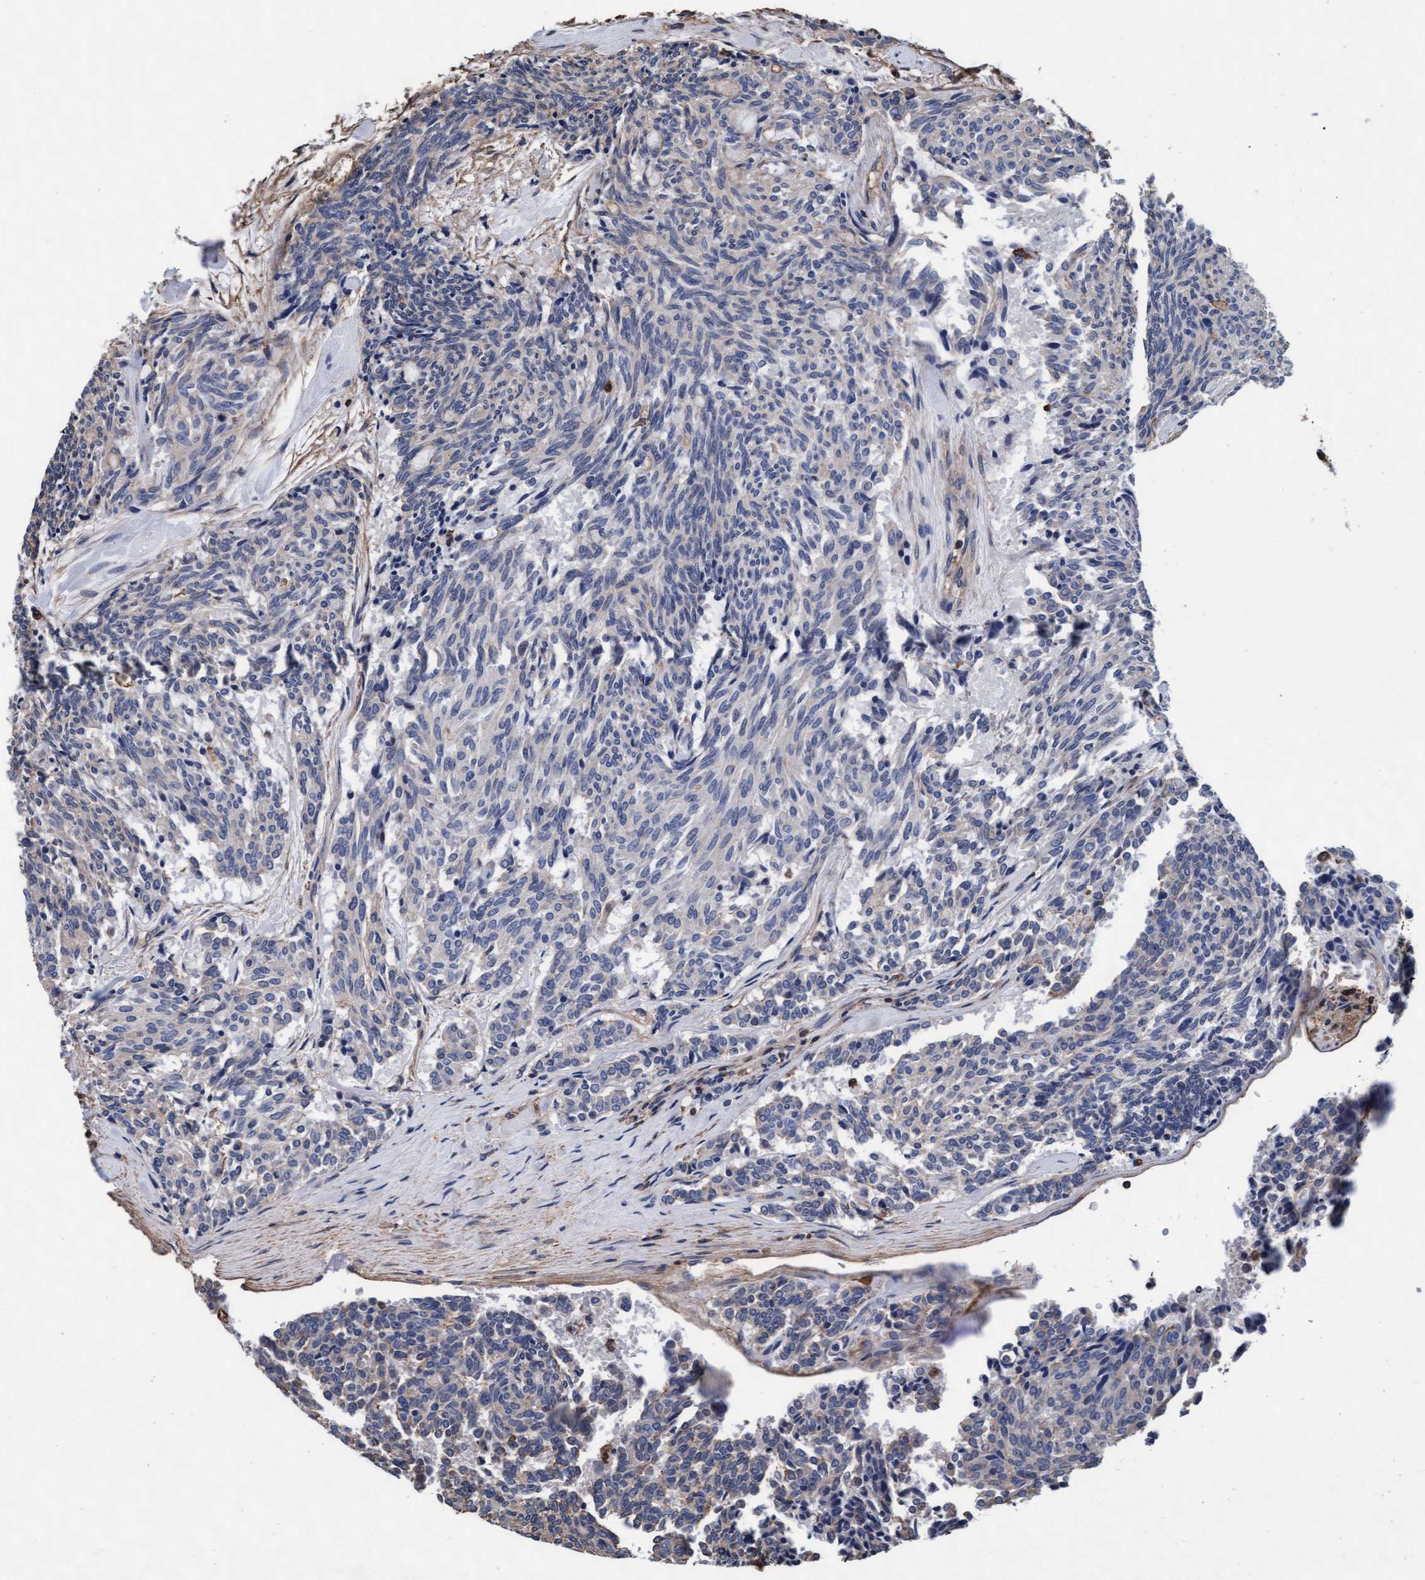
{"staining": {"intensity": "negative", "quantity": "none", "location": "none"}, "tissue": "carcinoid", "cell_type": "Tumor cells", "image_type": "cancer", "snomed": [{"axis": "morphology", "description": "Carcinoid, malignant, NOS"}, {"axis": "topography", "description": "Pancreas"}], "caption": "Immunohistochemistry (IHC) image of neoplastic tissue: human carcinoid stained with DAB (3,3'-diaminobenzidine) reveals no significant protein staining in tumor cells.", "gene": "GRHPR", "patient": {"sex": "female", "age": 54}}